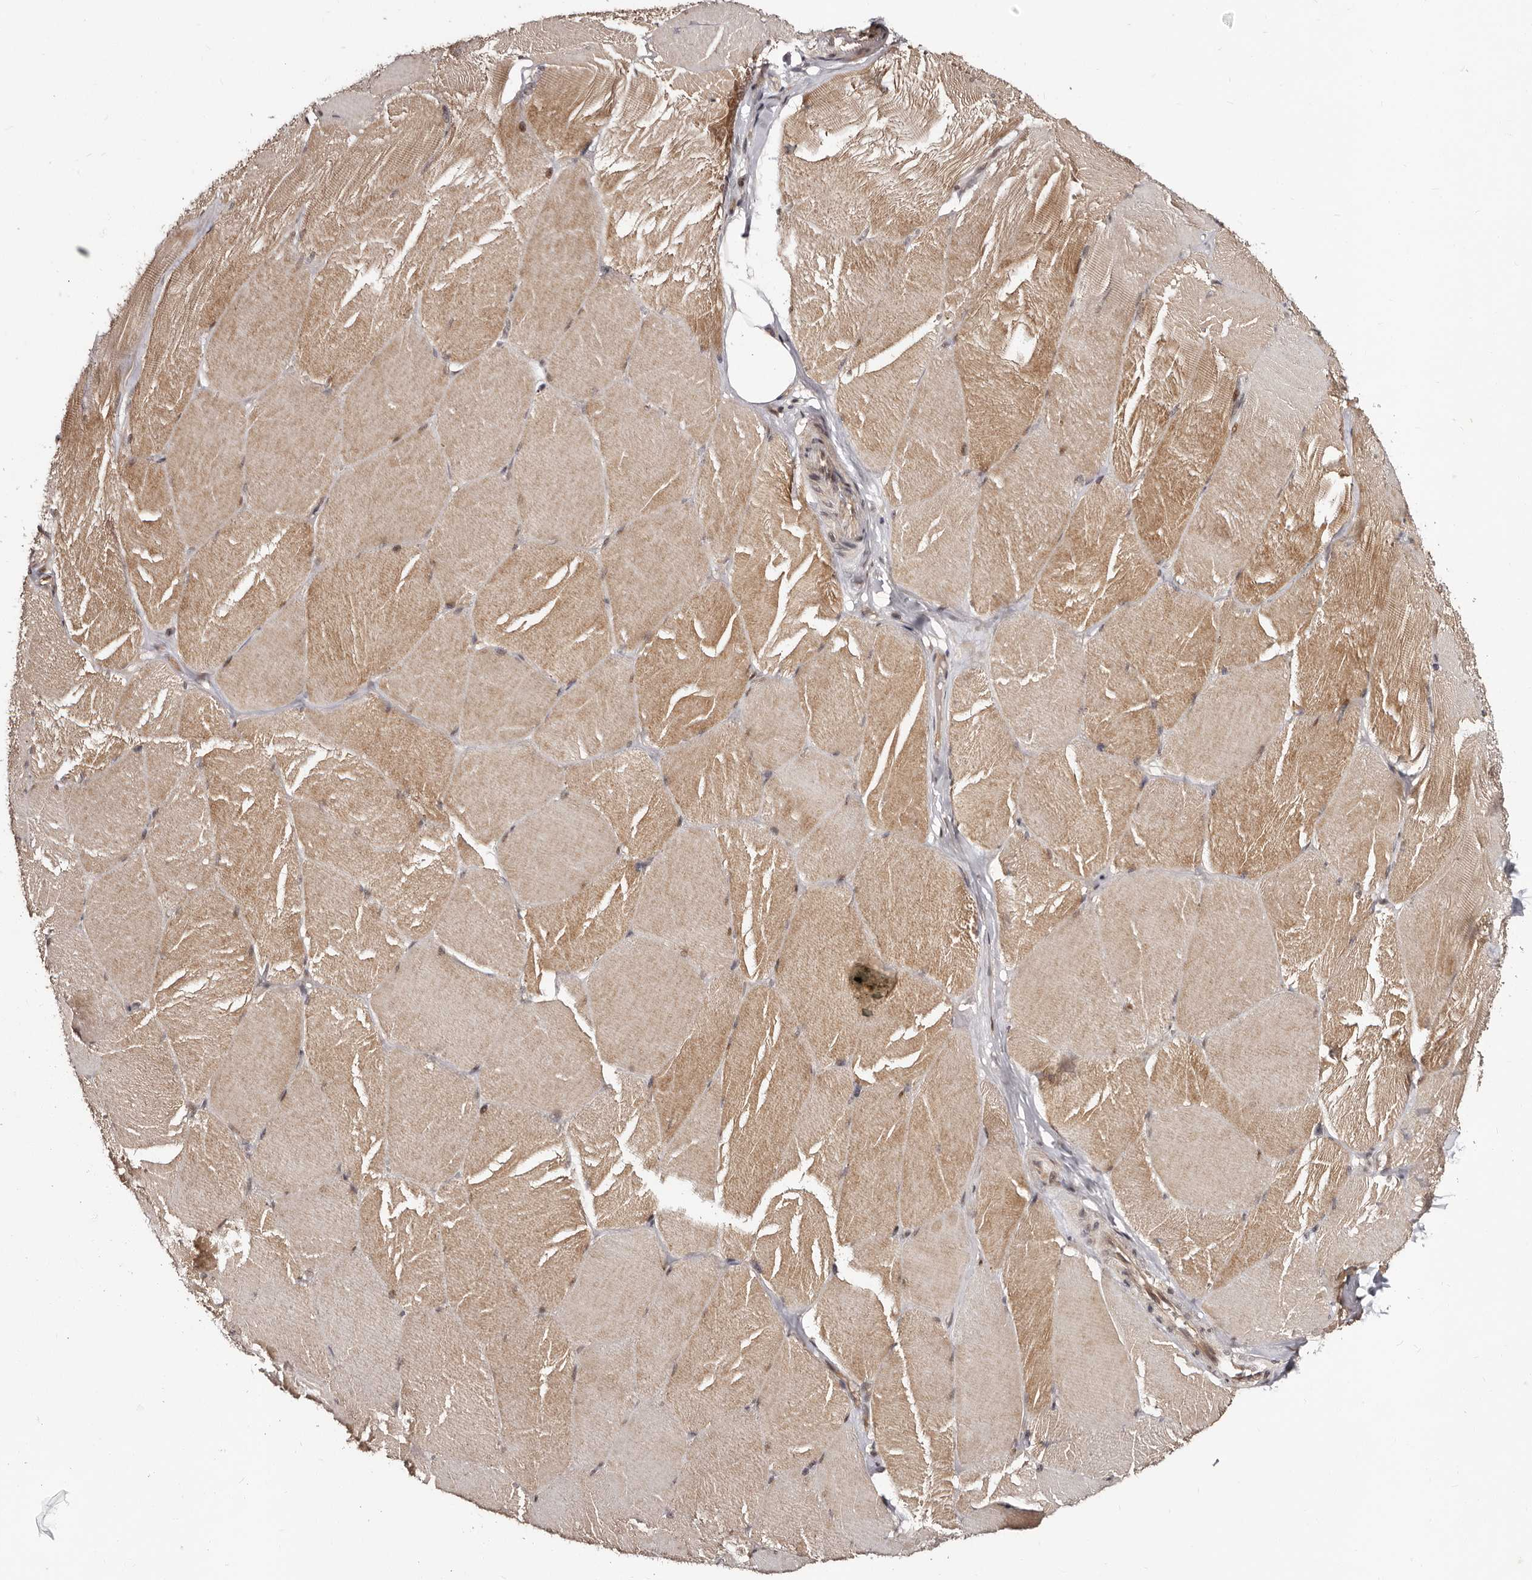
{"staining": {"intensity": "moderate", "quantity": "25%-75%", "location": "cytoplasmic/membranous"}, "tissue": "skeletal muscle", "cell_type": "Myocytes", "image_type": "normal", "snomed": [{"axis": "morphology", "description": "Normal tissue, NOS"}, {"axis": "topography", "description": "Skin"}, {"axis": "topography", "description": "Skeletal muscle"}], "caption": "Immunohistochemical staining of unremarkable skeletal muscle exhibits 25%-75% levels of moderate cytoplasmic/membranous protein positivity in about 25%-75% of myocytes.", "gene": "TBC1D22B", "patient": {"sex": "male", "age": 83}}